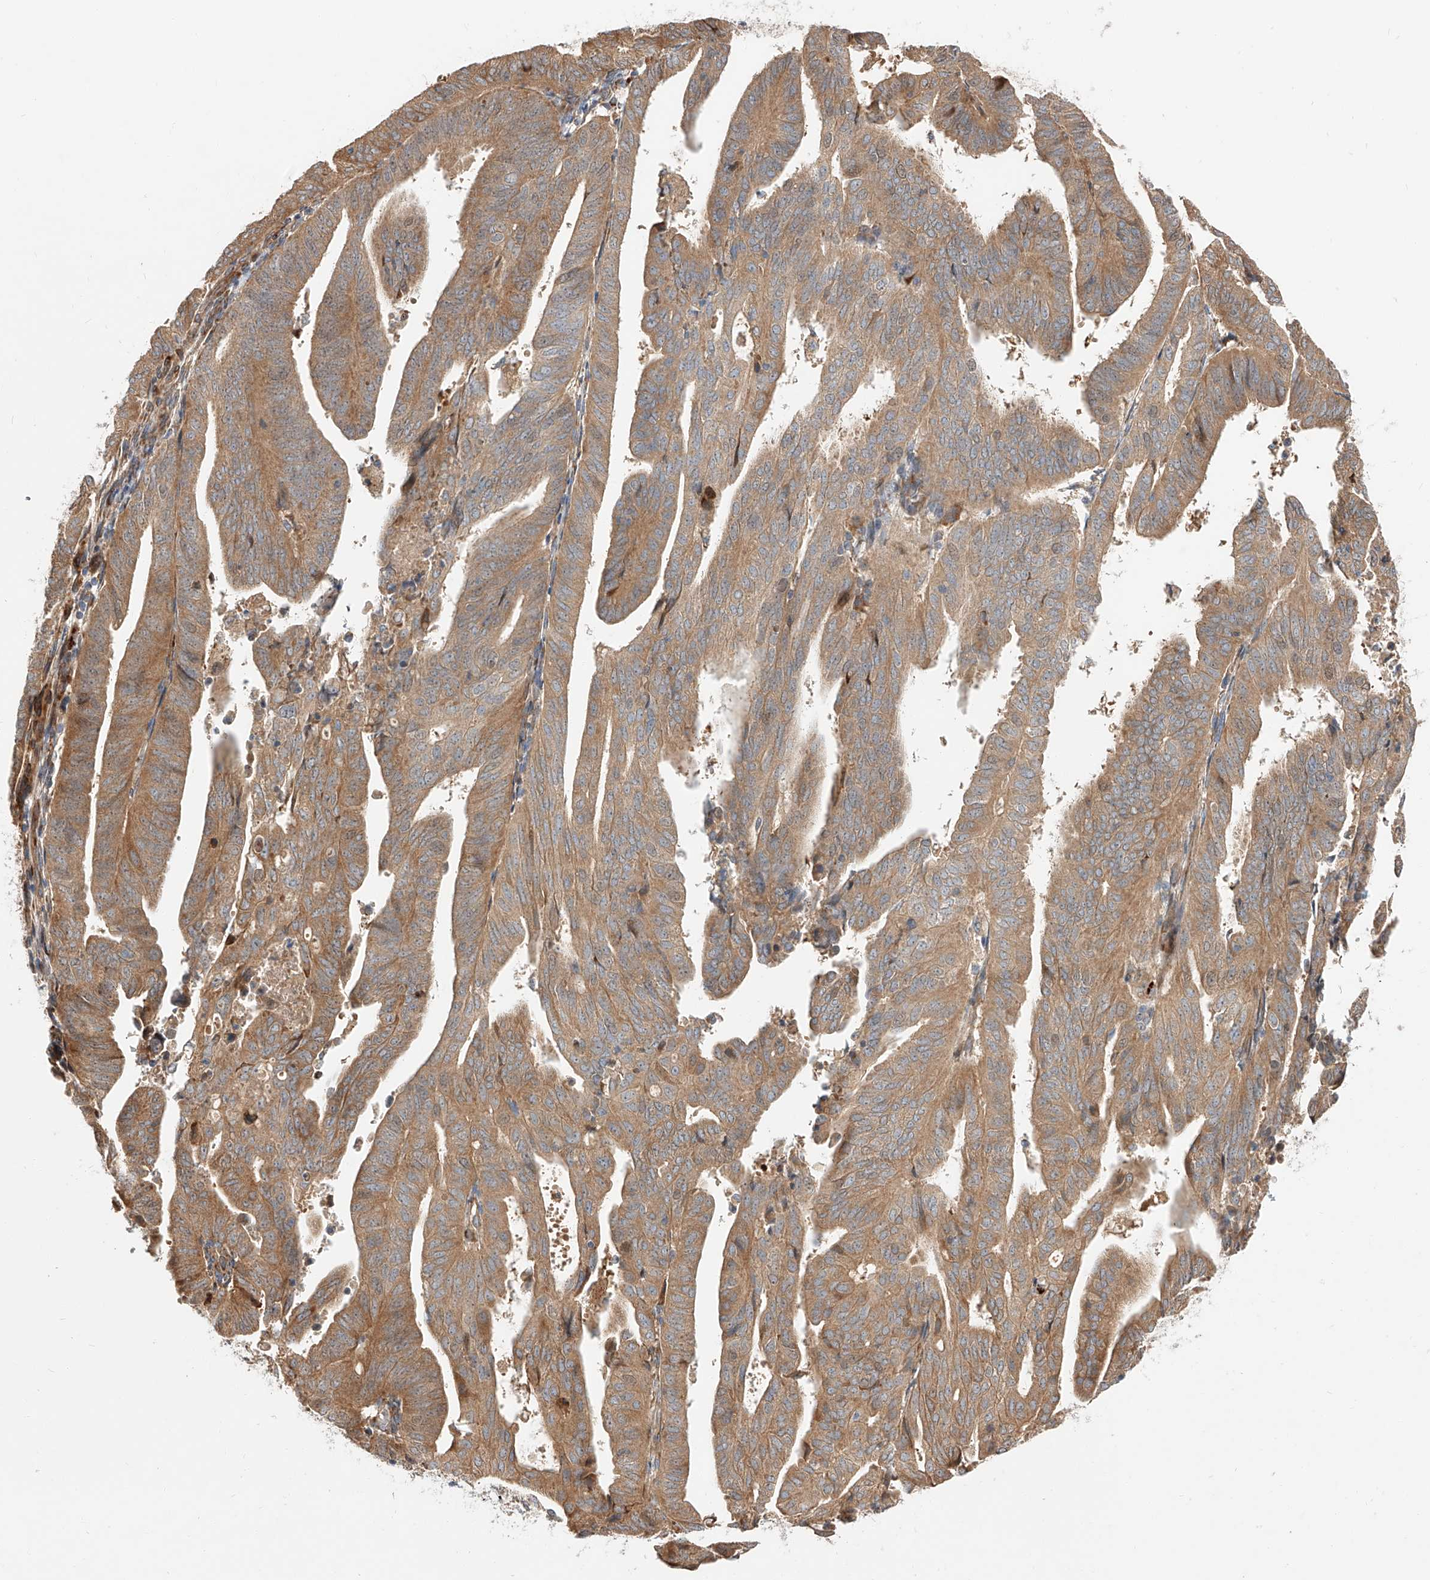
{"staining": {"intensity": "moderate", "quantity": "25%-75%", "location": "cytoplasmic/membranous"}, "tissue": "endometrial cancer", "cell_type": "Tumor cells", "image_type": "cancer", "snomed": [{"axis": "morphology", "description": "Adenocarcinoma, NOS"}, {"axis": "topography", "description": "Uterus"}], "caption": "The image shows a brown stain indicating the presence of a protein in the cytoplasmic/membranous of tumor cells in endometrial cancer (adenocarcinoma). The staining is performed using DAB brown chromogen to label protein expression. The nuclei are counter-stained blue using hematoxylin.", "gene": "DIRAS3", "patient": {"sex": "female", "age": 77}}